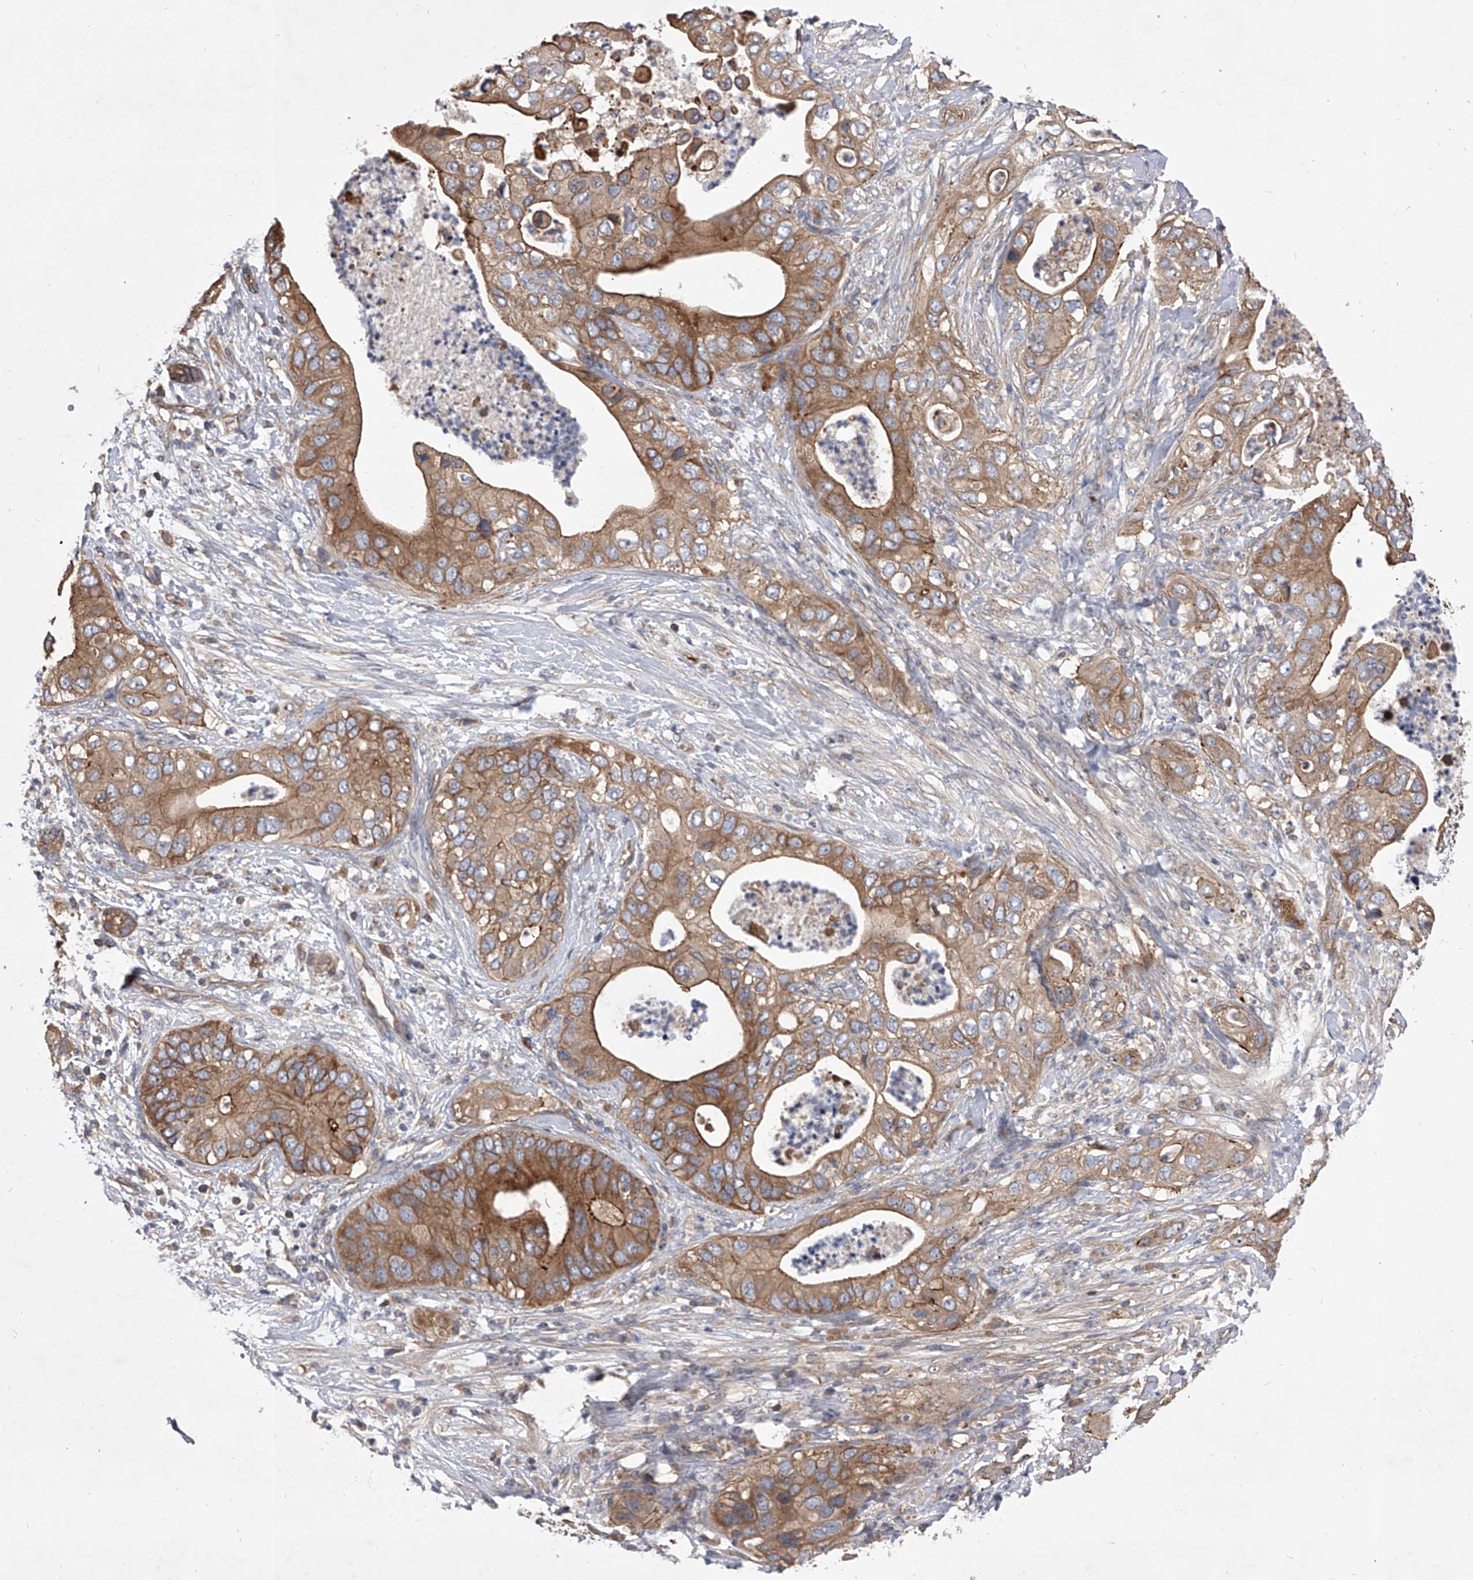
{"staining": {"intensity": "moderate", "quantity": ">75%", "location": "cytoplasmic/membranous"}, "tissue": "pancreatic cancer", "cell_type": "Tumor cells", "image_type": "cancer", "snomed": [{"axis": "morphology", "description": "Adenocarcinoma, NOS"}, {"axis": "topography", "description": "Pancreas"}], "caption": "Adenocarcinoma (pancreatic) stained for a protein shows moderate cytoplasmic/membranous positivity in tumor cells. The protein is stained brown, and the nuclei are stained in blue (DAB IHC with brightfield microscopy, high magnification).", "gene": "CUL7", "patient": {"sex": "female", "age": 78}}